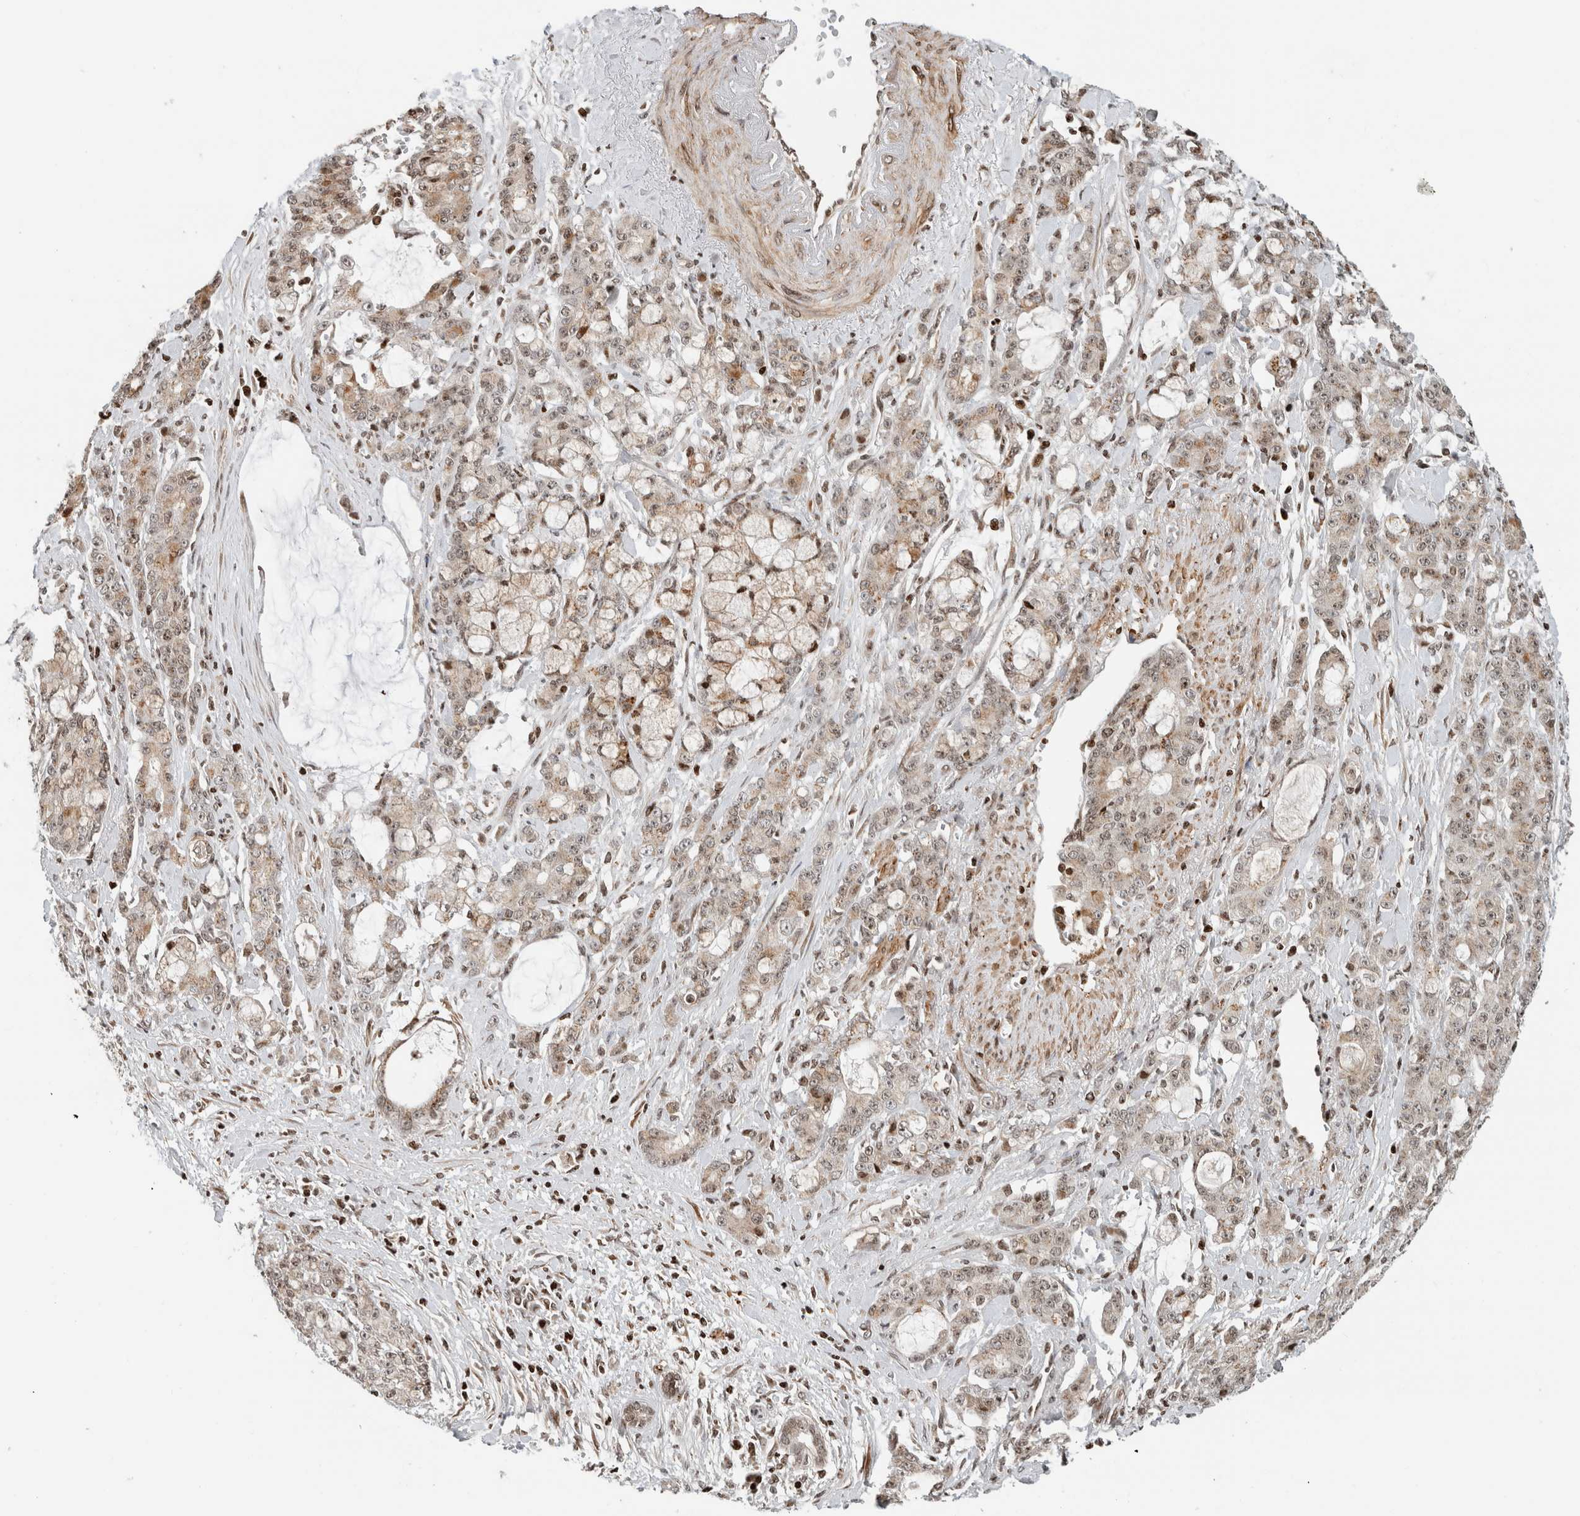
{"staining": {"intensity": "weak", "quantity": "25%-75%", "location": "cytoplasmic/membranous,nuclear"}, "tissue": "pancreatic cancer", "cell_type": "Tumor cells", "image_type": "cancer", "snomed": [{"axis": "morphology", "description": "Adenocarcinoma, NOS"}, {"axis": "topography", "description": "Pancreas"}], "caption": "Weak cytoplasmic/membranous and nuclear staining for a protein is appreciated in about 25%-75% of tumor cells of pancreatic adenocarcinoma using immunohistochemistry.", "gene": "GINS4", "patient": {"sex": "female", "age": 73}}